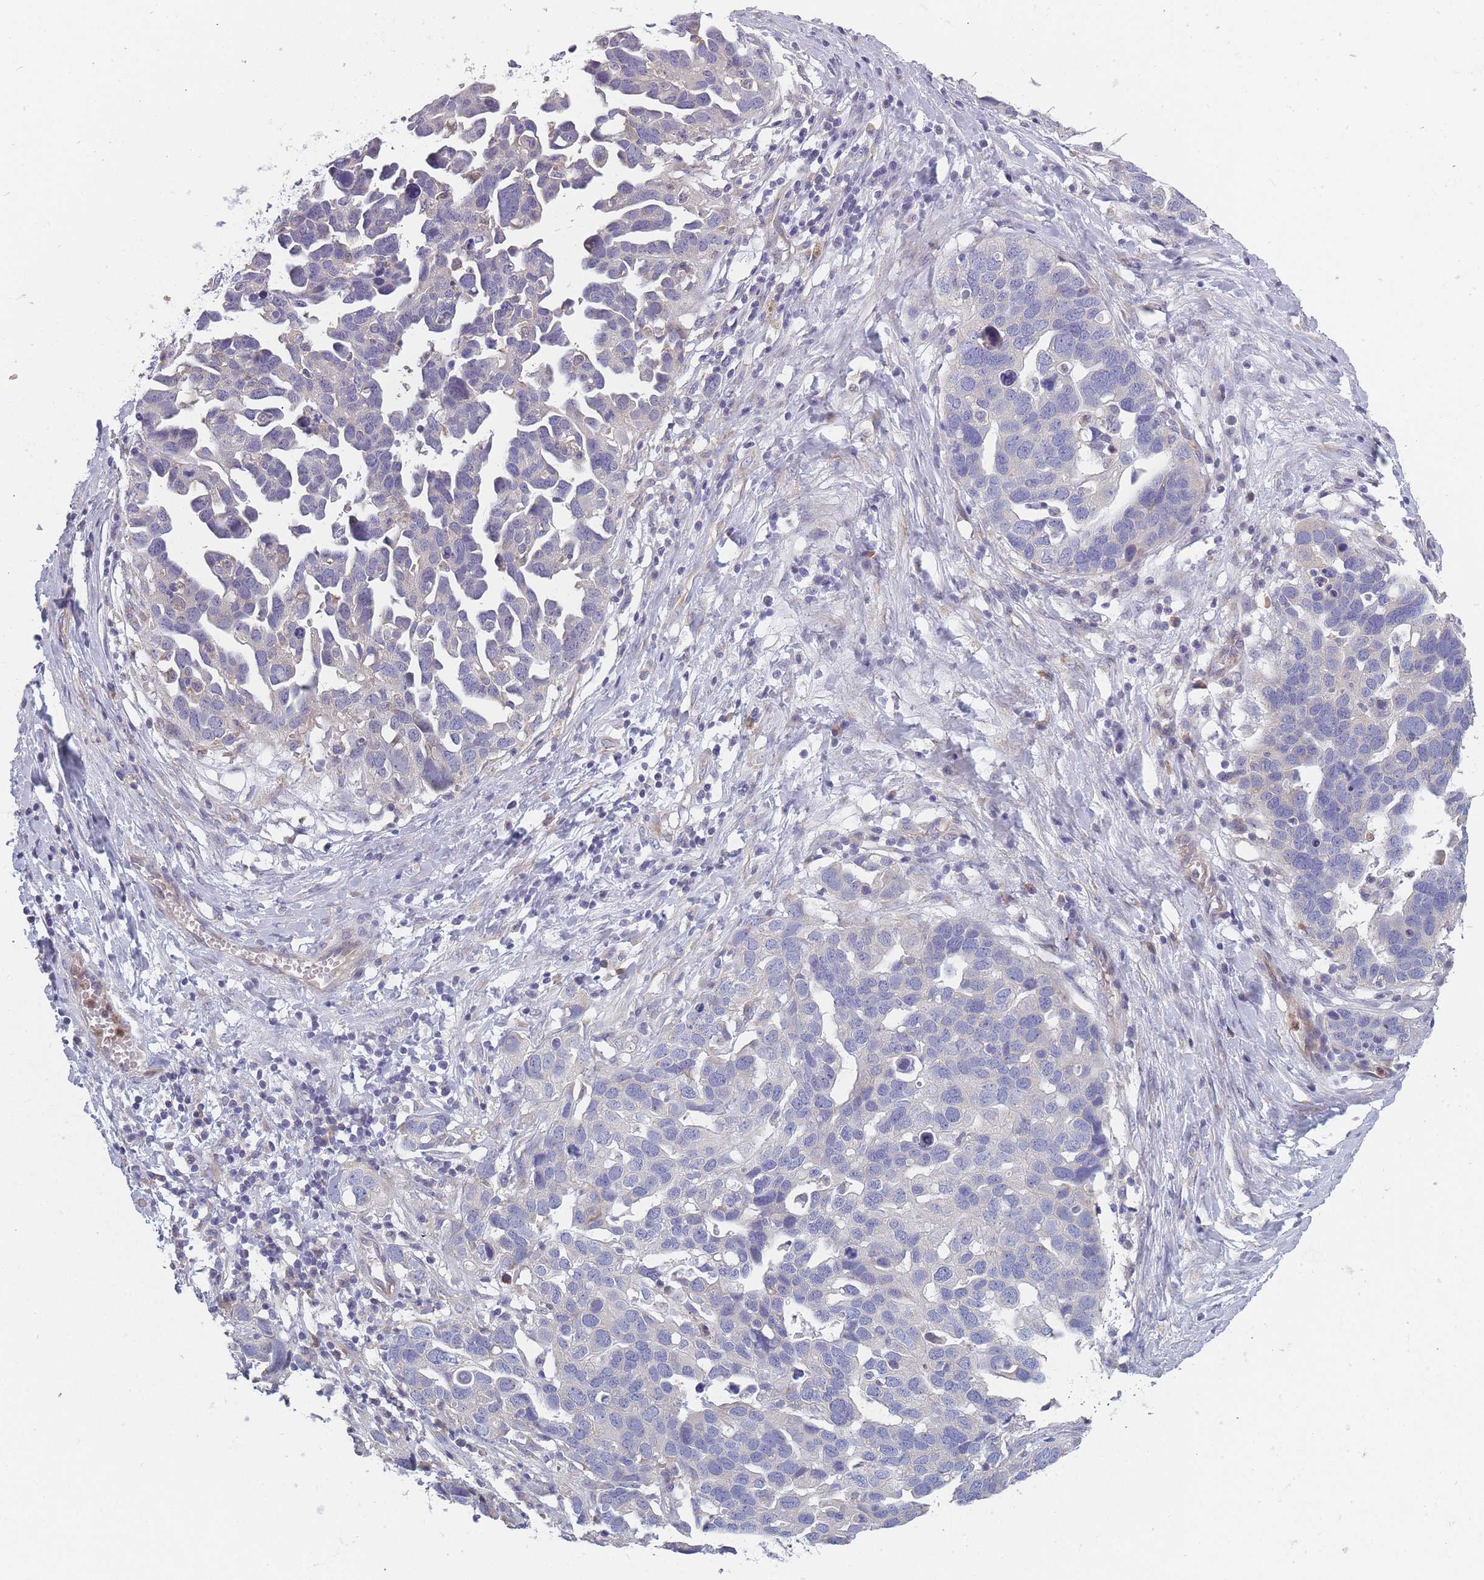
{"staining": {"intensity": "negative", "quantity": "none", "location": "none"}, "tissue": "ovarian cancer", "cell_type": "Tumor cells", "image_type": "cancer", "snomed": [{"axis": "morphology", "description": "Cystadenocarcinoma, serous, NOS"}, {"axis": "topography", "description": "Ovary"}], "caption": "An image of human ovarian cancer (serous cystadenocarcinoma) is negative for staining in tumor cells.", "gene": "NDUFAF6", "patient": {"sex": "female", "age": 54}}